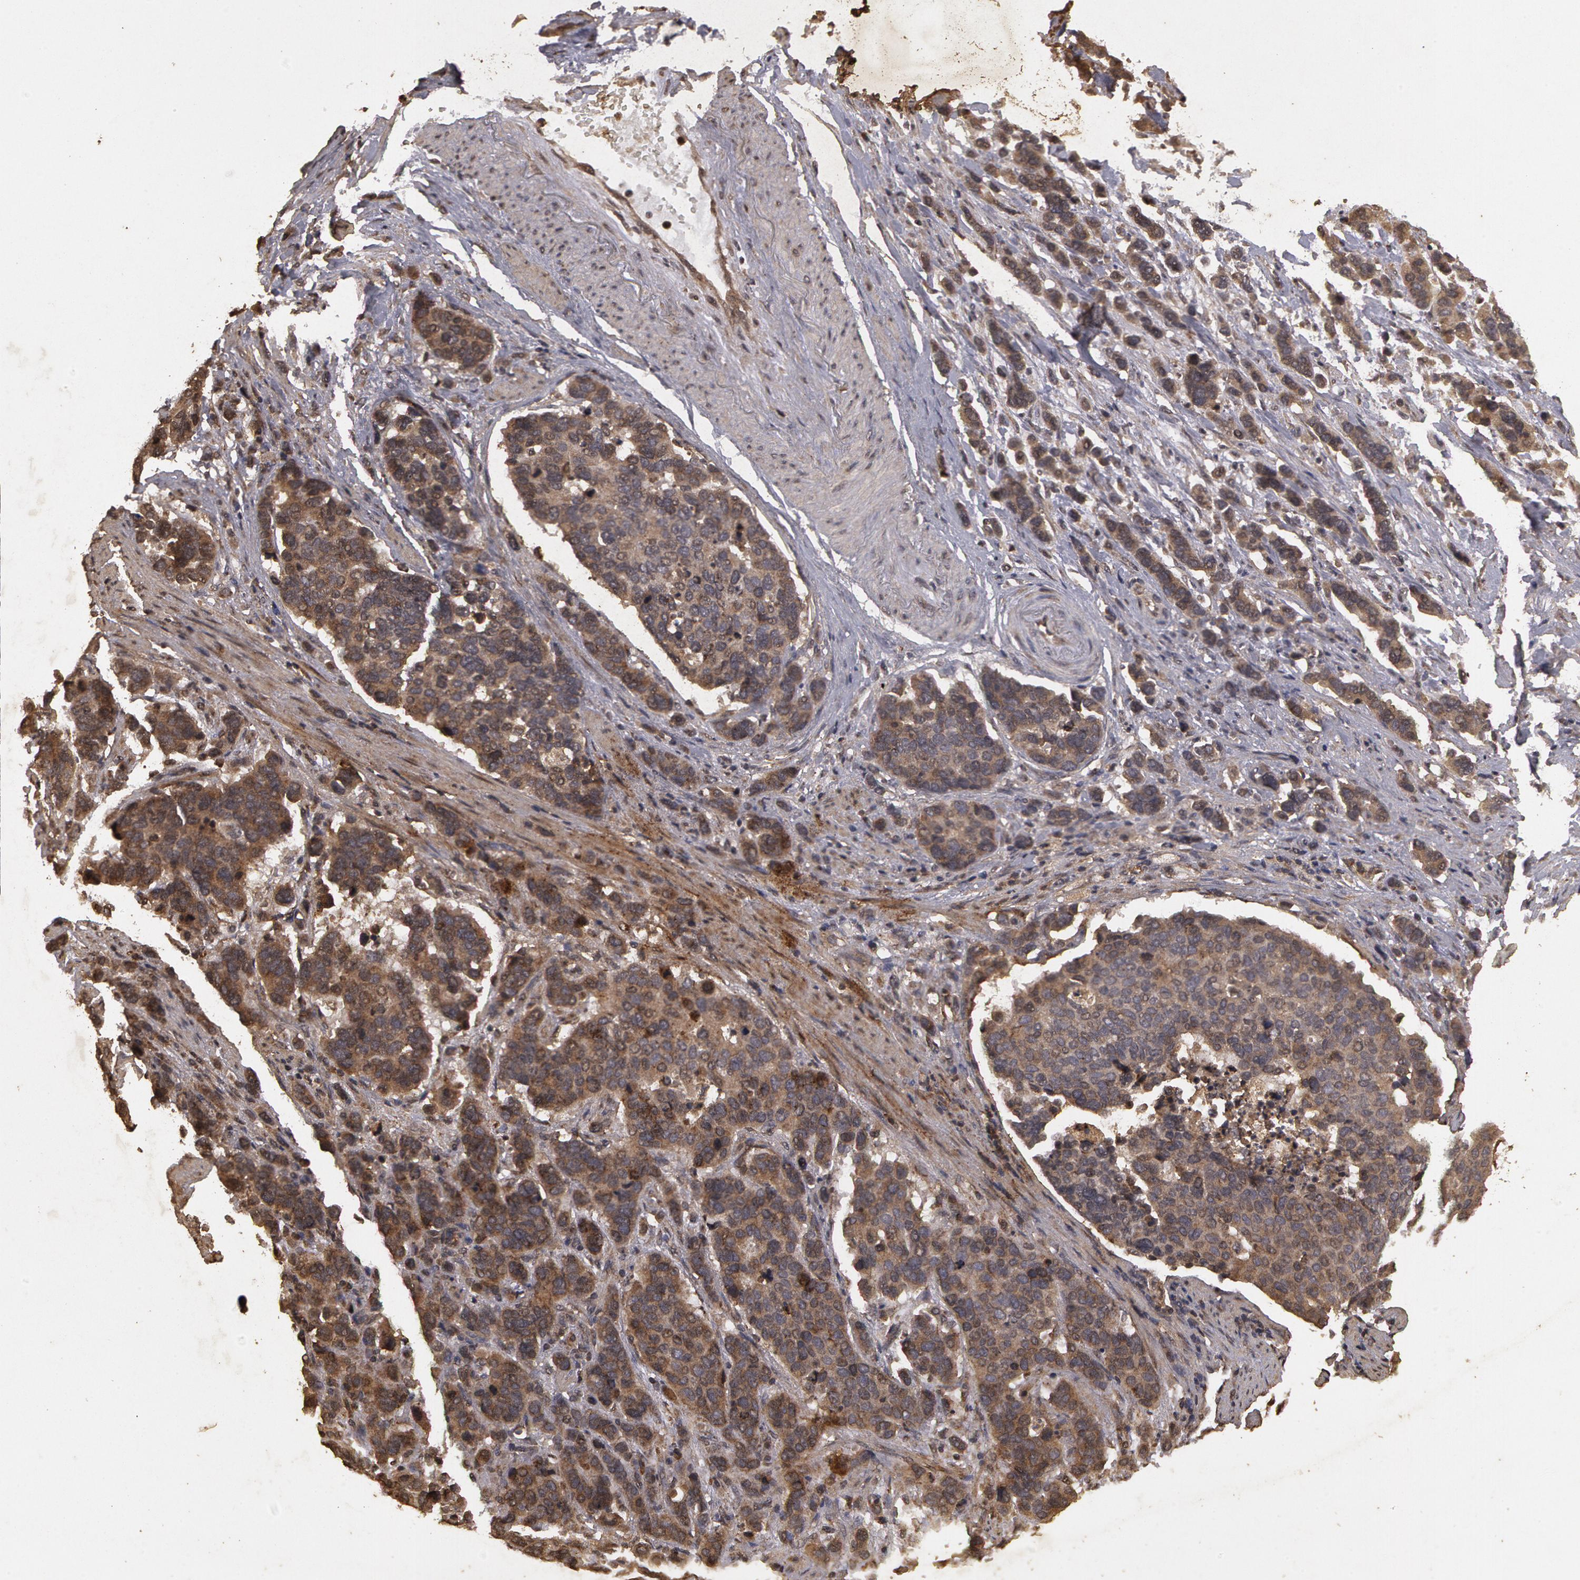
{"staining": {"intensity": "weak", "quantity": "25%-75%", "location": "cytoplasmic/membranous"}, "tissue": "stomach cancer", "cell_type": "Tumor cells", "image_type": "cancer", "snomed": [{"axis": "morphology", "description": "Adenocarcinoma, NOS"}, {"axis": "topography", "description": "Stomach, upper"}], "caption": "Immunohistochemical staining of stomach cancer reveals low levels of weak cytoplasmic/membranous expression in approximately 25%-75% of tumor cells.", "gene": "CALR", "patient": {"sex": "male", "age": 71}}